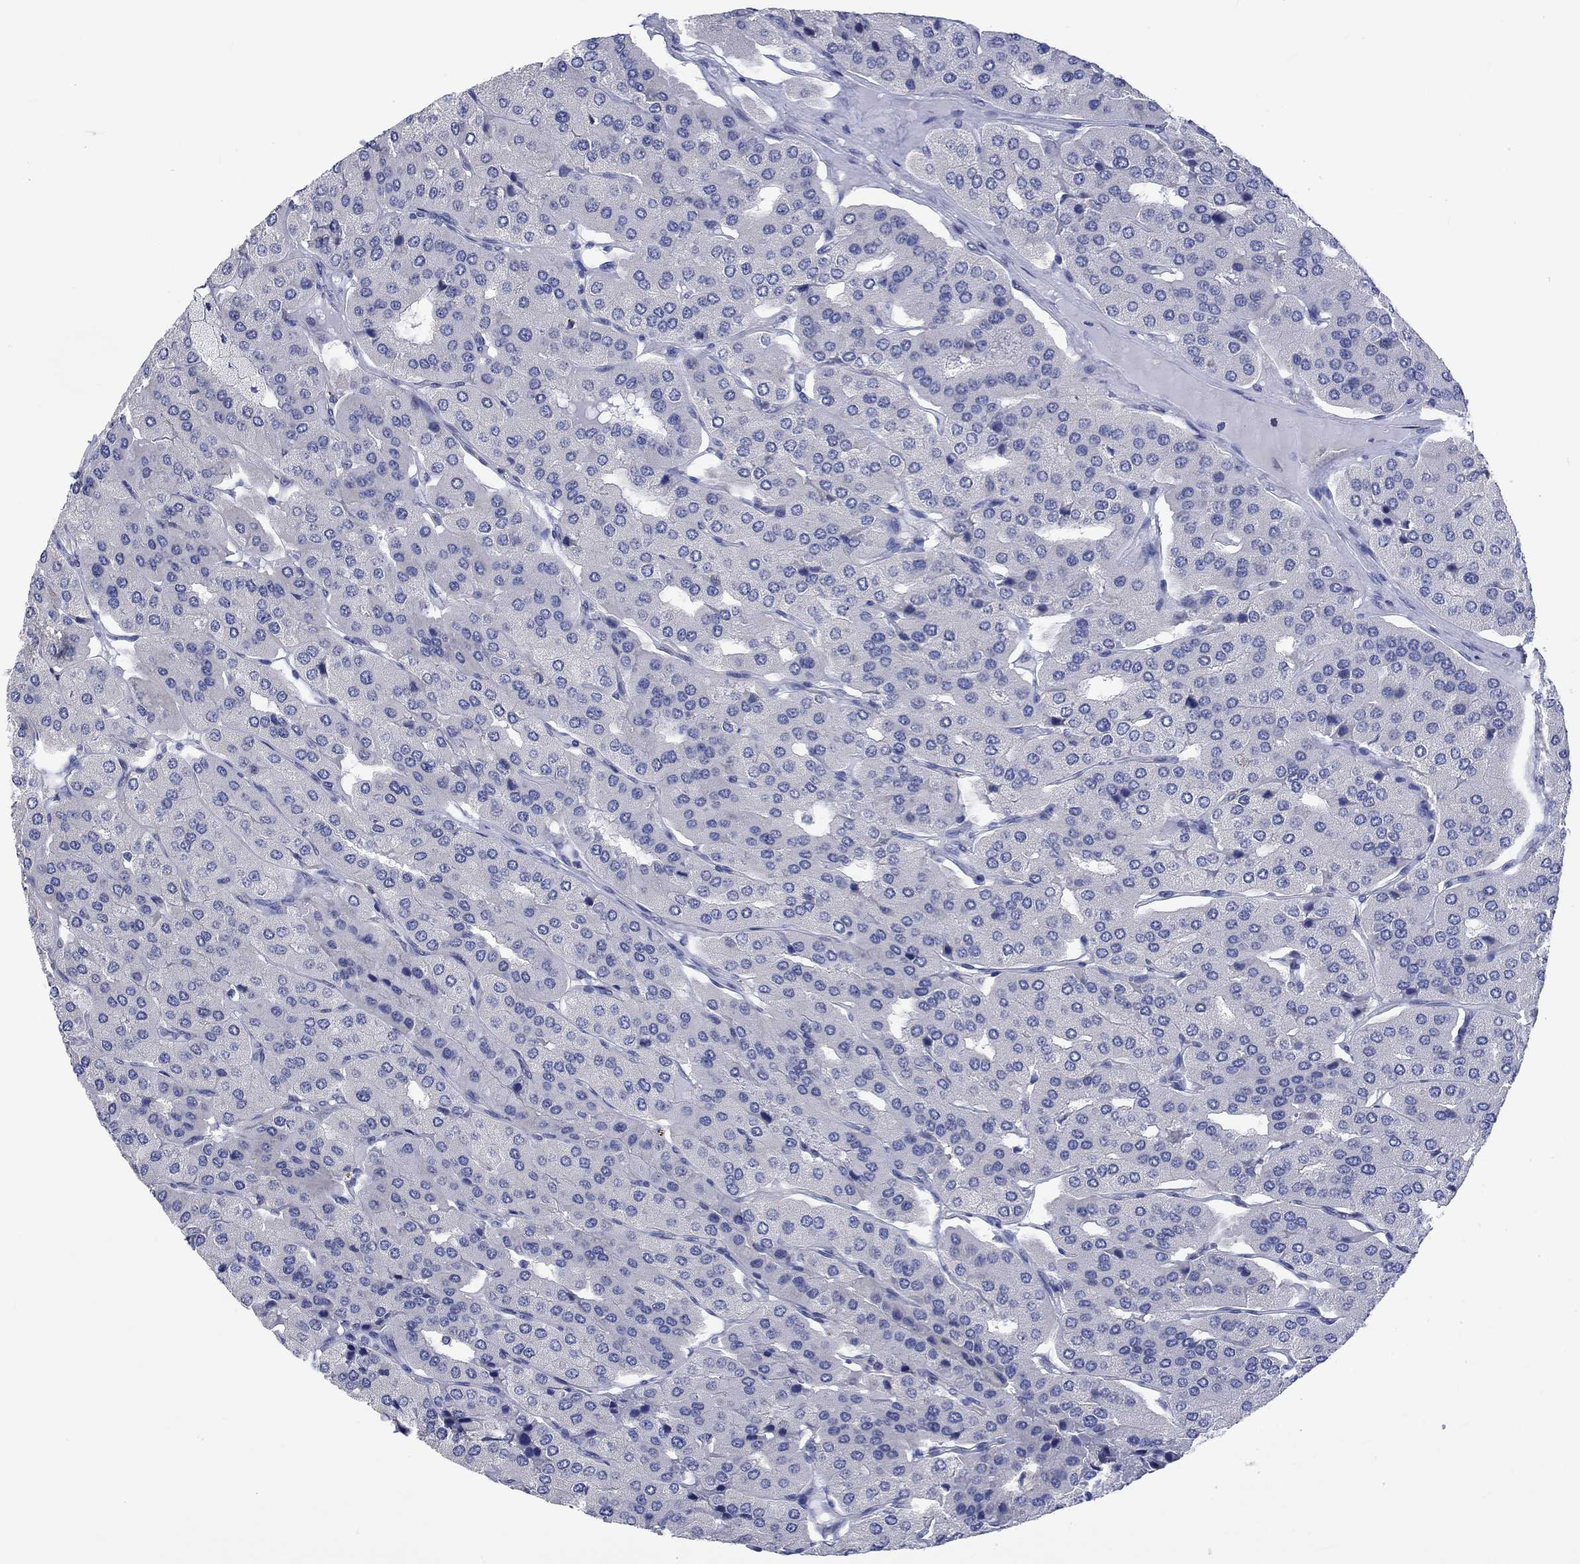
{"staining": {"intensity": "negative", "quantity": "none", "location": "none"}, "tissue": "parathyroid gland", "cell_type": "Glandular cells", "image_type": "normal", "snomed": [{"axis": "morphology", "description": "Normal tissue, NOS"}, {"axis": "morphology", "description": "Adenoma, NOS"}, {"axis": "topography", "description": "Parathyroid gland"}], "caption": "The IHC photomicrograph has no significant staining in glandular cells of parathyroid gland.", "gene": "AGRP", "patient": {"sex": "female", "age": 86}}